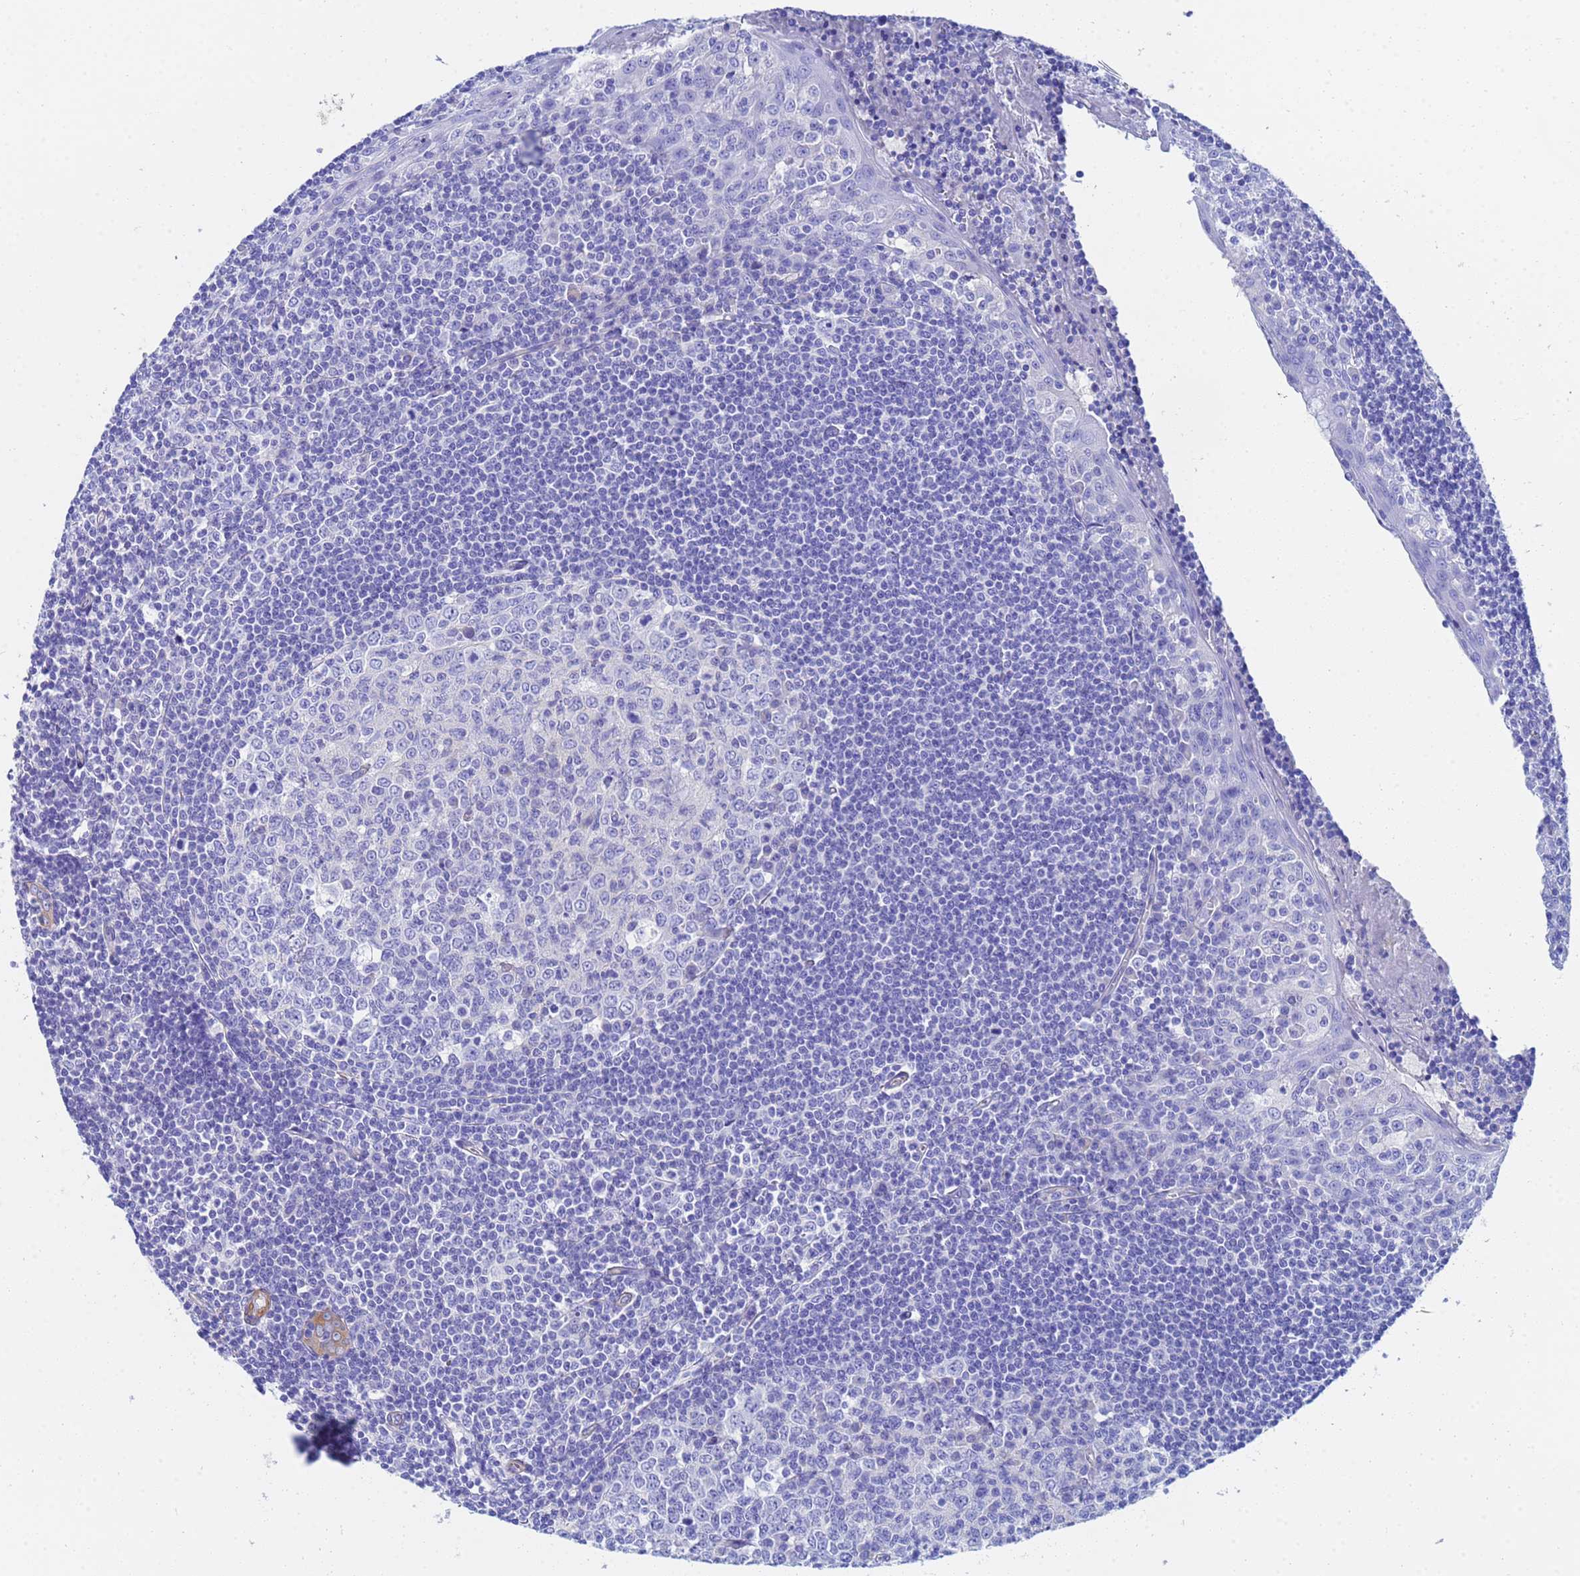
{"staining": {"intensity": "negative", "quantity": "none", "location": "none"}, "tissue": "tonsil", "cell_type": "Germinal center cells", "image_type": "normal", "snomed": [{"axis": "morphology", "description": "Normal tissue, NOS"}, {"axis": "topography", "description": "Tonsil"}], "caption": "Immunohistochemistry image of benign tonsil: human tonsil stained with DAB shows no significant protein expression in germinal center cells. (DAB IHC, high magnification).", "gene": "CST1", "patient": {"sex": "male", "age": 27}}